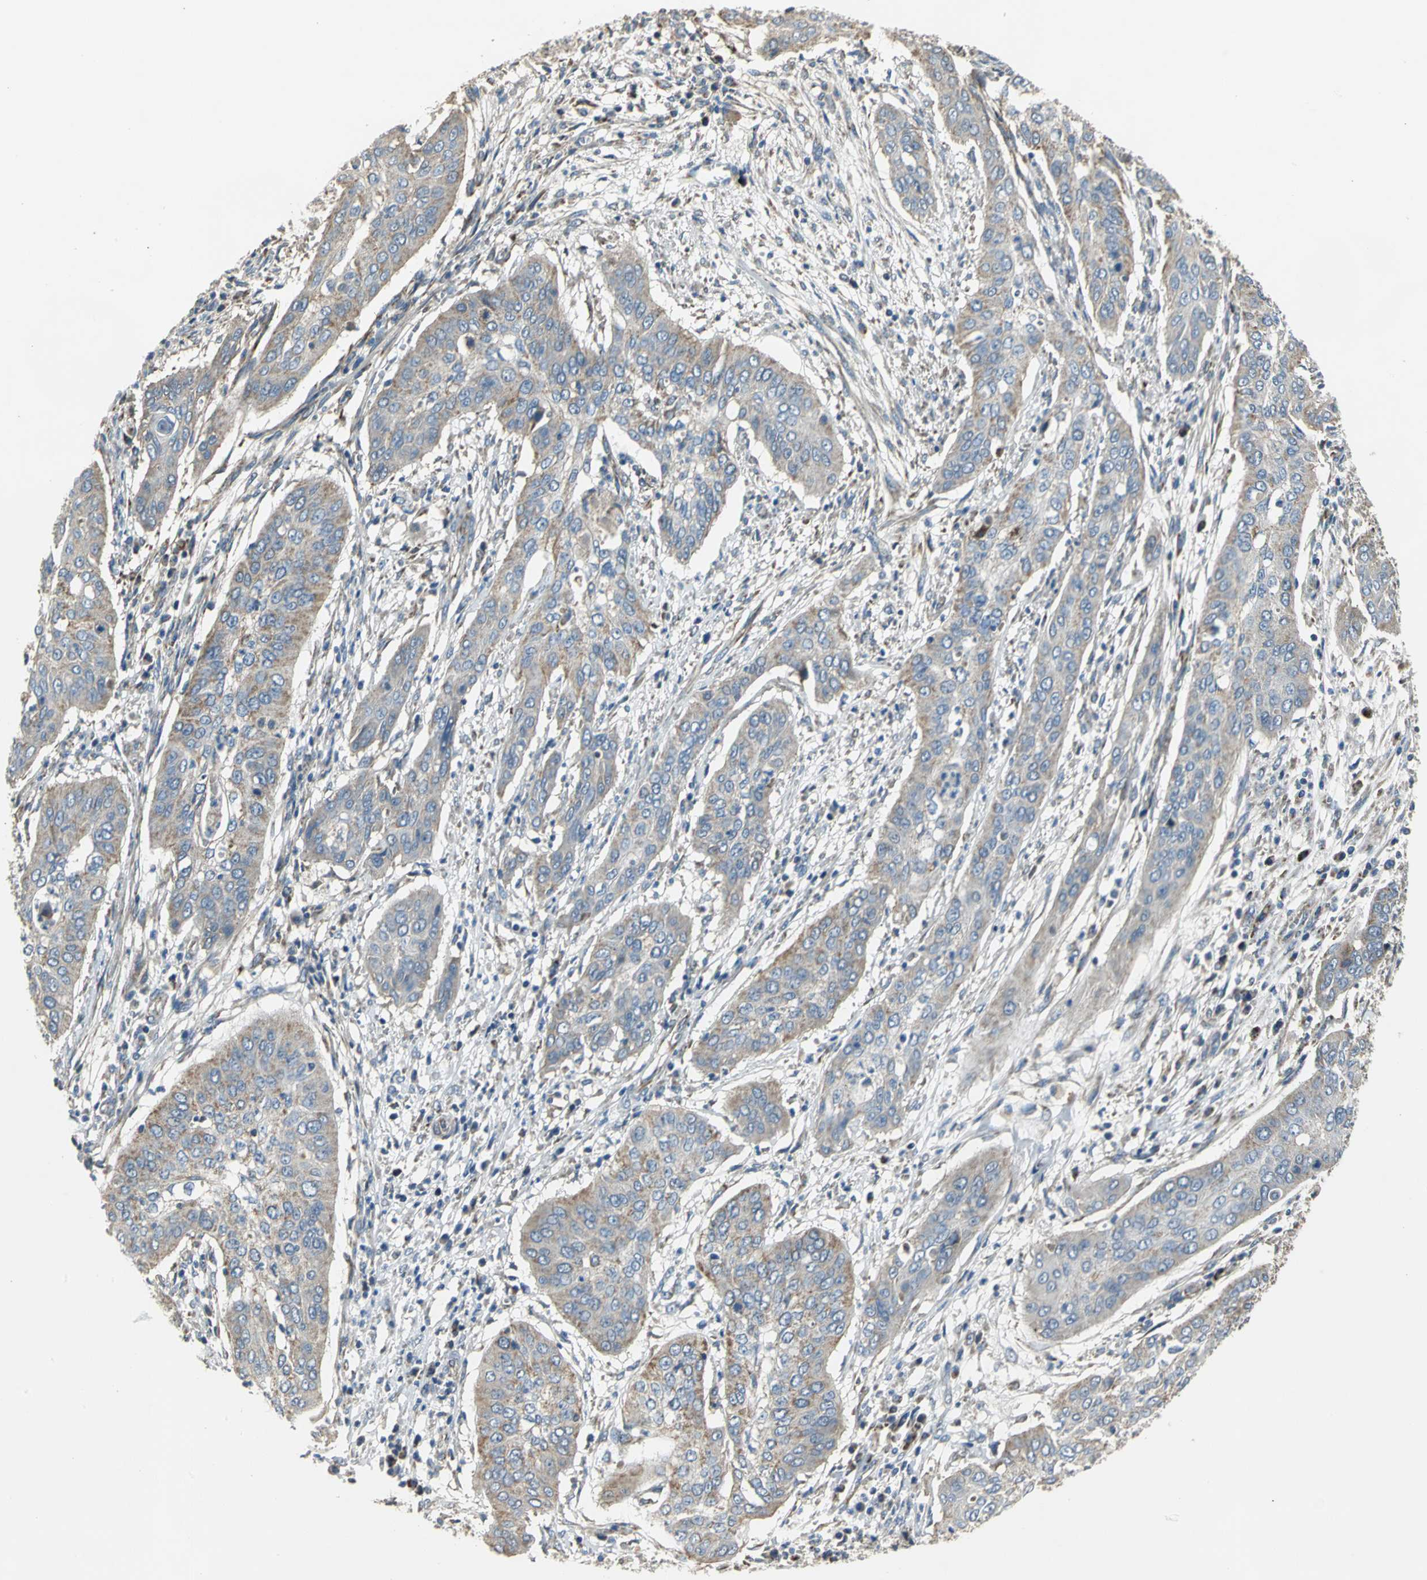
{"staining": {"intensity": "moderate", "quantity": "25%-75%", "location": "cytoplasmic/membranous"}, "tissue": "cervical cancer", "cell_type": "Tumor cells", "image_type": "cancer", "snomed": [{"axis": "morphology", "description": "Squamous cell carcinoma, NOS"}, {"axis": "topography", "description": "Cervix"}], "caption": "Cervical squamous cell carcinoma stained with a protein marker reveals moderate staining in tumor cells.", "gene": "NDUFB5", "patient": {"sex": "female", "age": 39}}